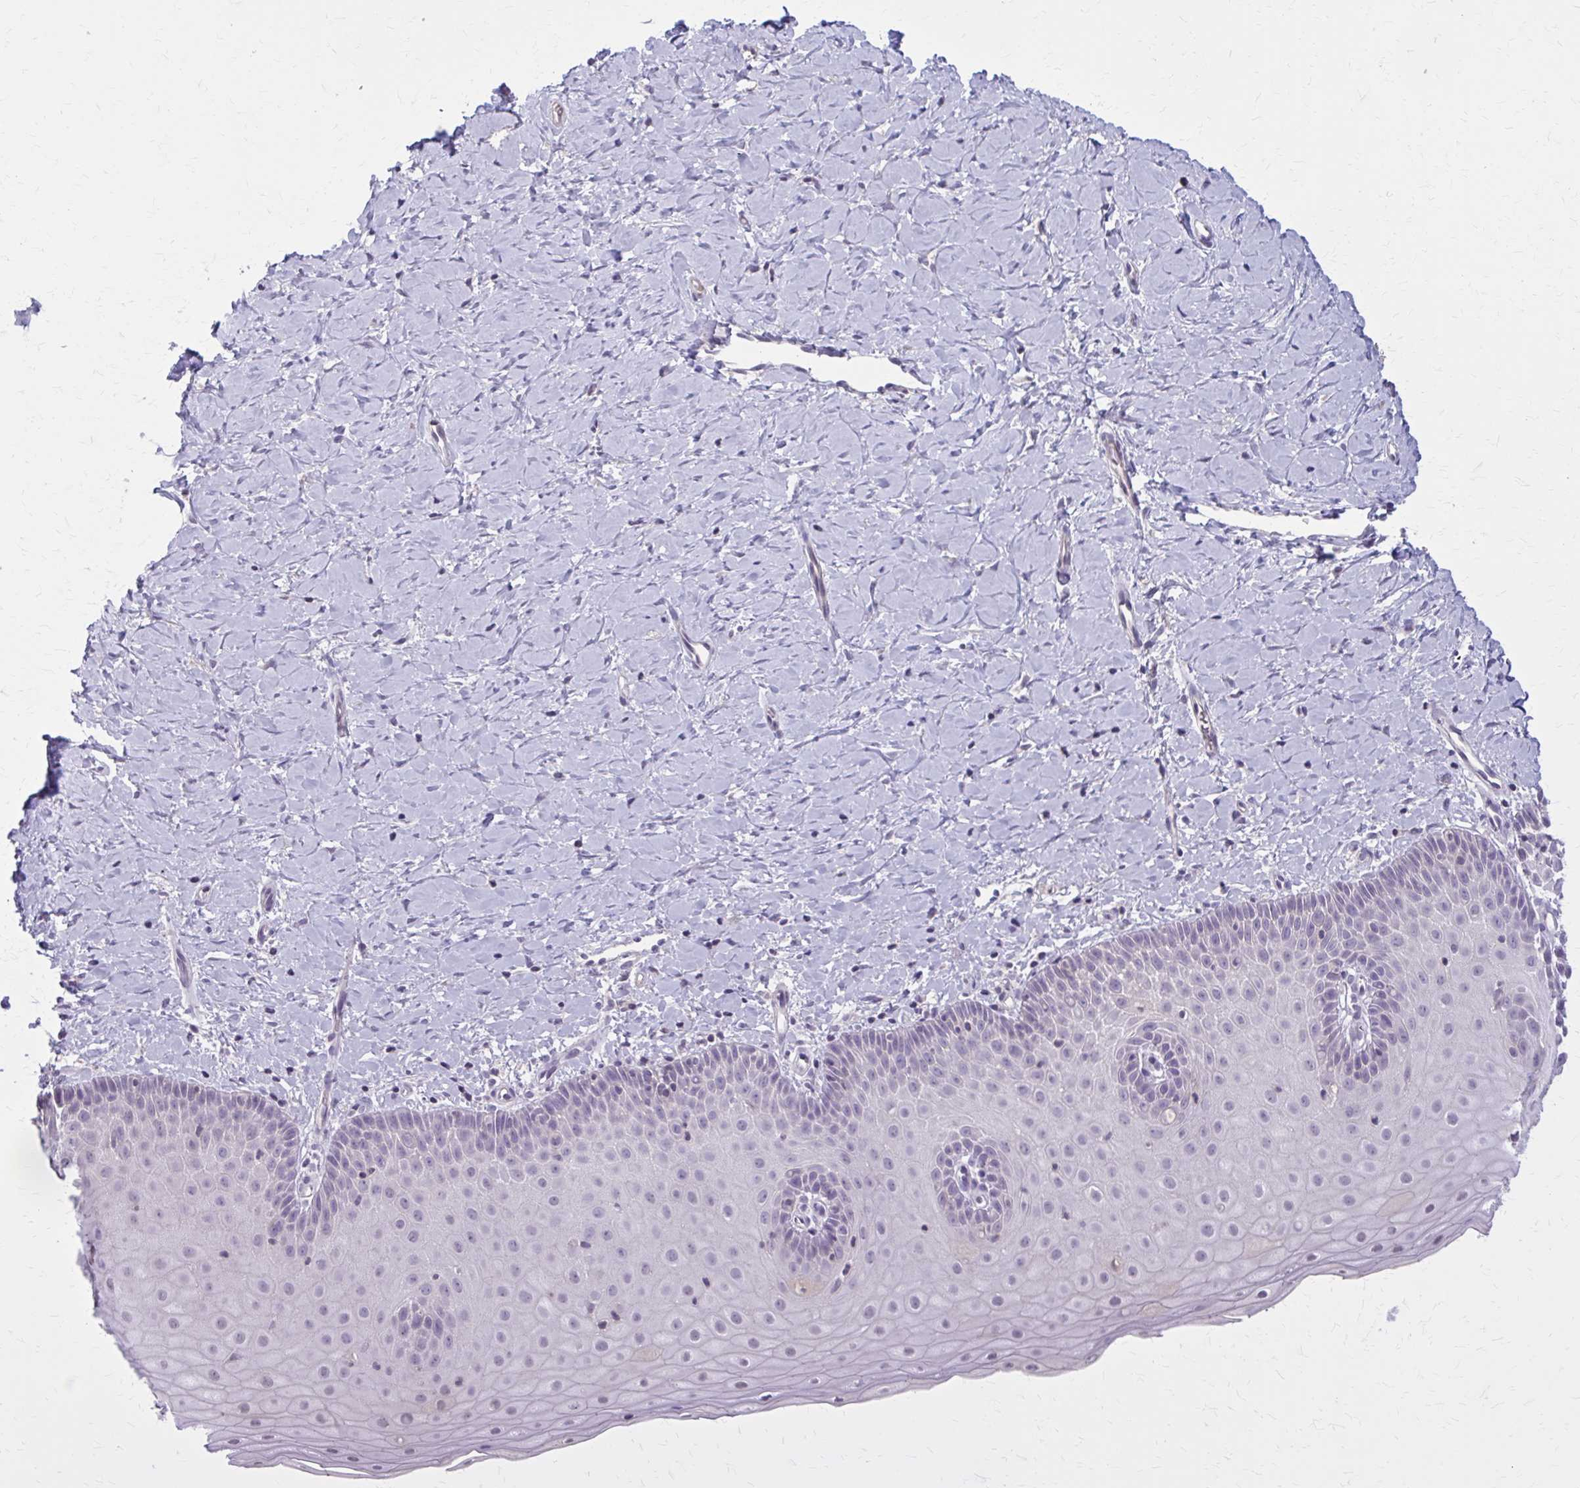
{"staining": {"intensity": "negative", "quantity": "none", "location": "none"}, "tissue": "cervix", "cell_type": "Squamous epithelial cells", "image_type": "normal", "snomed": [{"axis": "morphology", "description": "Normal tissue, NOS"}, {"axis": "topography", "description": "Cervix"}], "caption": "Squamous epithelial cells are negative for brown protein staining in normal cervix.", "gene": "OR4A47", "patient": {"sex": "female", "age": 37}}